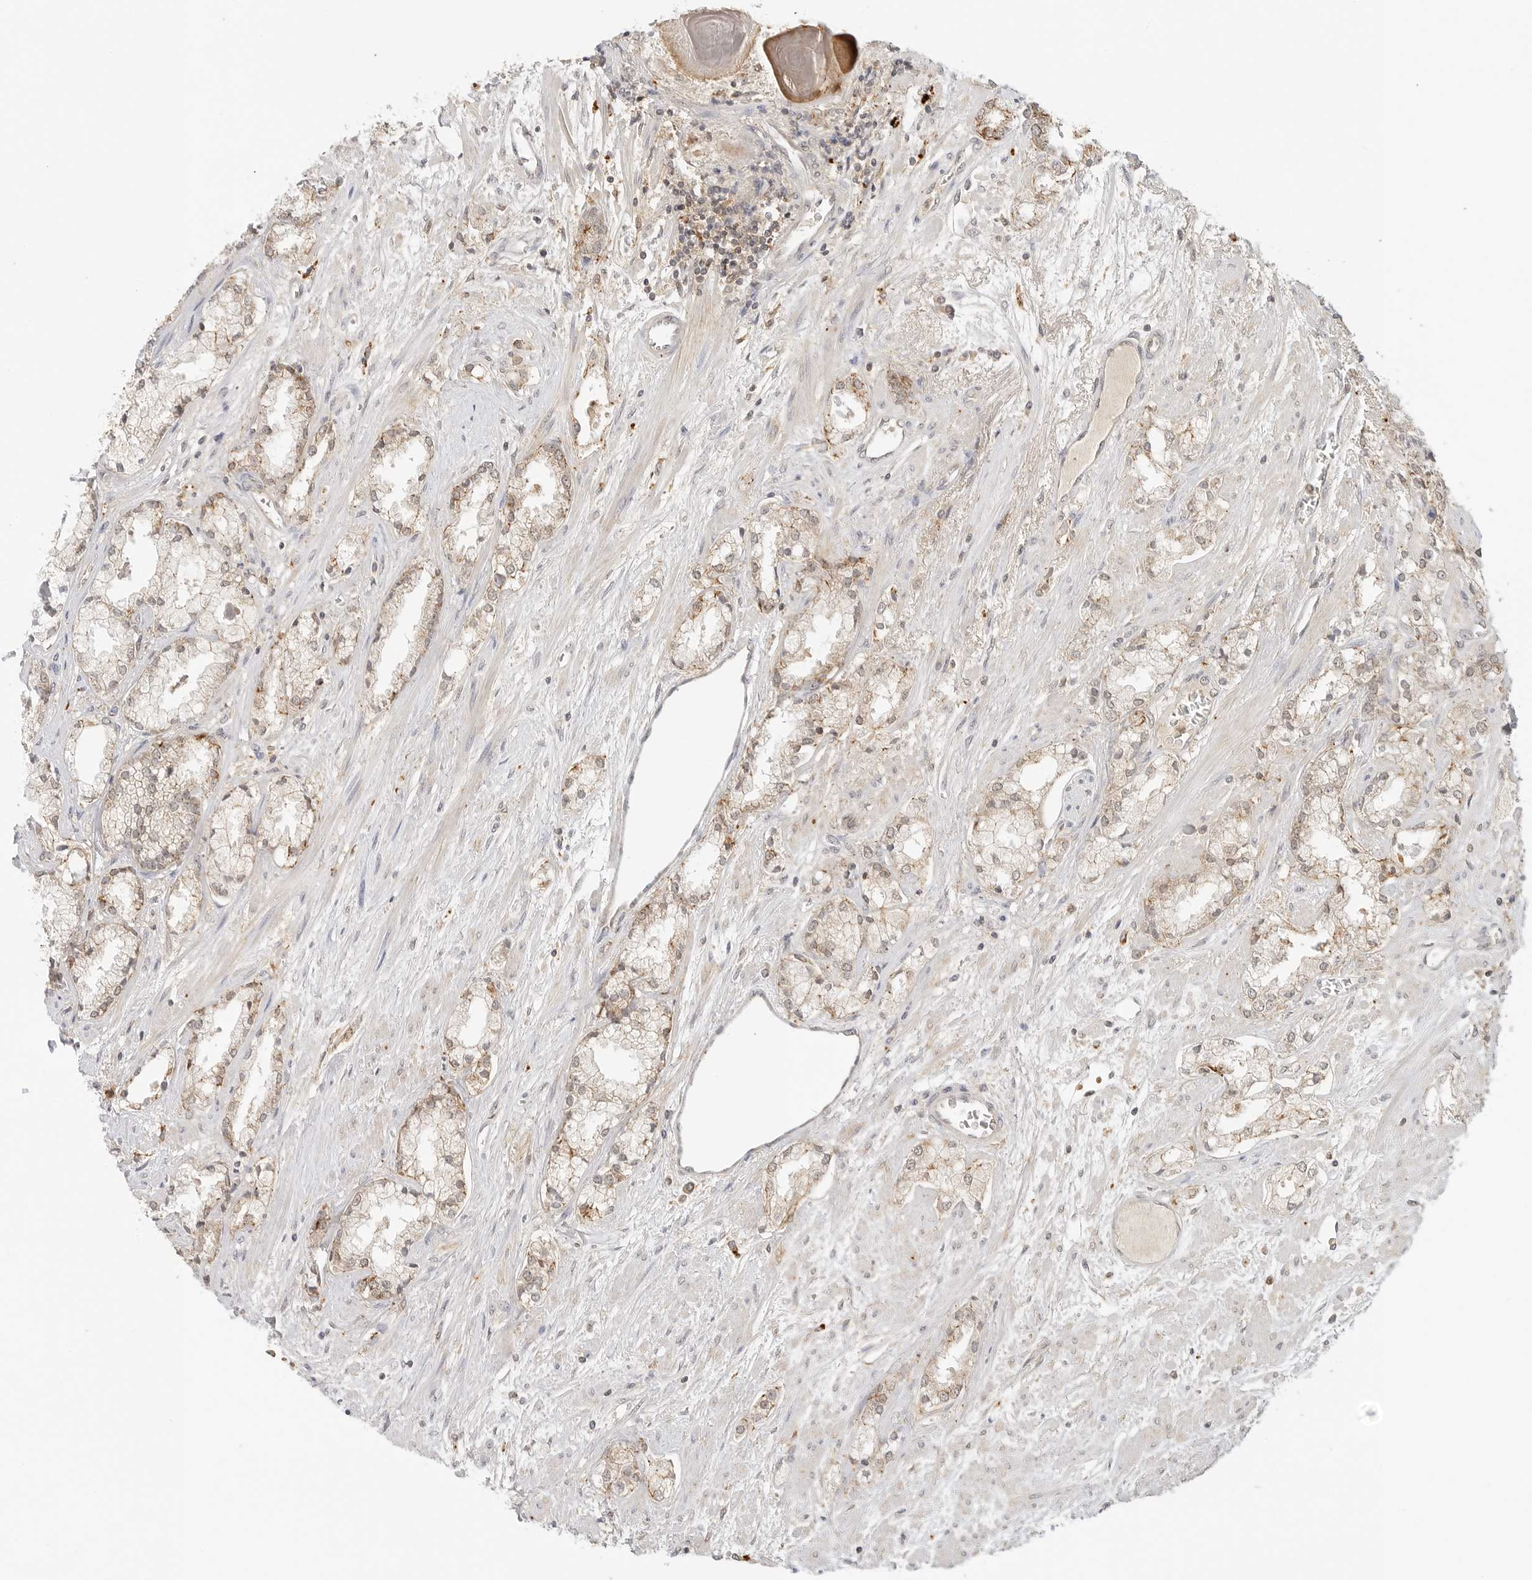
{"staining": {"intensity": "moderate", "quantity": "25%-75%", "location": "cytoplasmic/membranous"}, "tissue": "prostate cancer", "cell_type": "Tumor cells", "image_type": "cancer", "snomed": [{"axis": "morphology", "description": "Adenocarcinoma, High grade"}, {"axis": "topography", "description": "Prostate"}], "caption": "Tumor cells demonstrate medium levels of moderate cytoplasmic/membranous positivity in about 25%-75% of cells in human high-grade adenocarcinoma (prostate).", "gene": "EPHA1", "patient": {"sex": "male", "age": 50}}